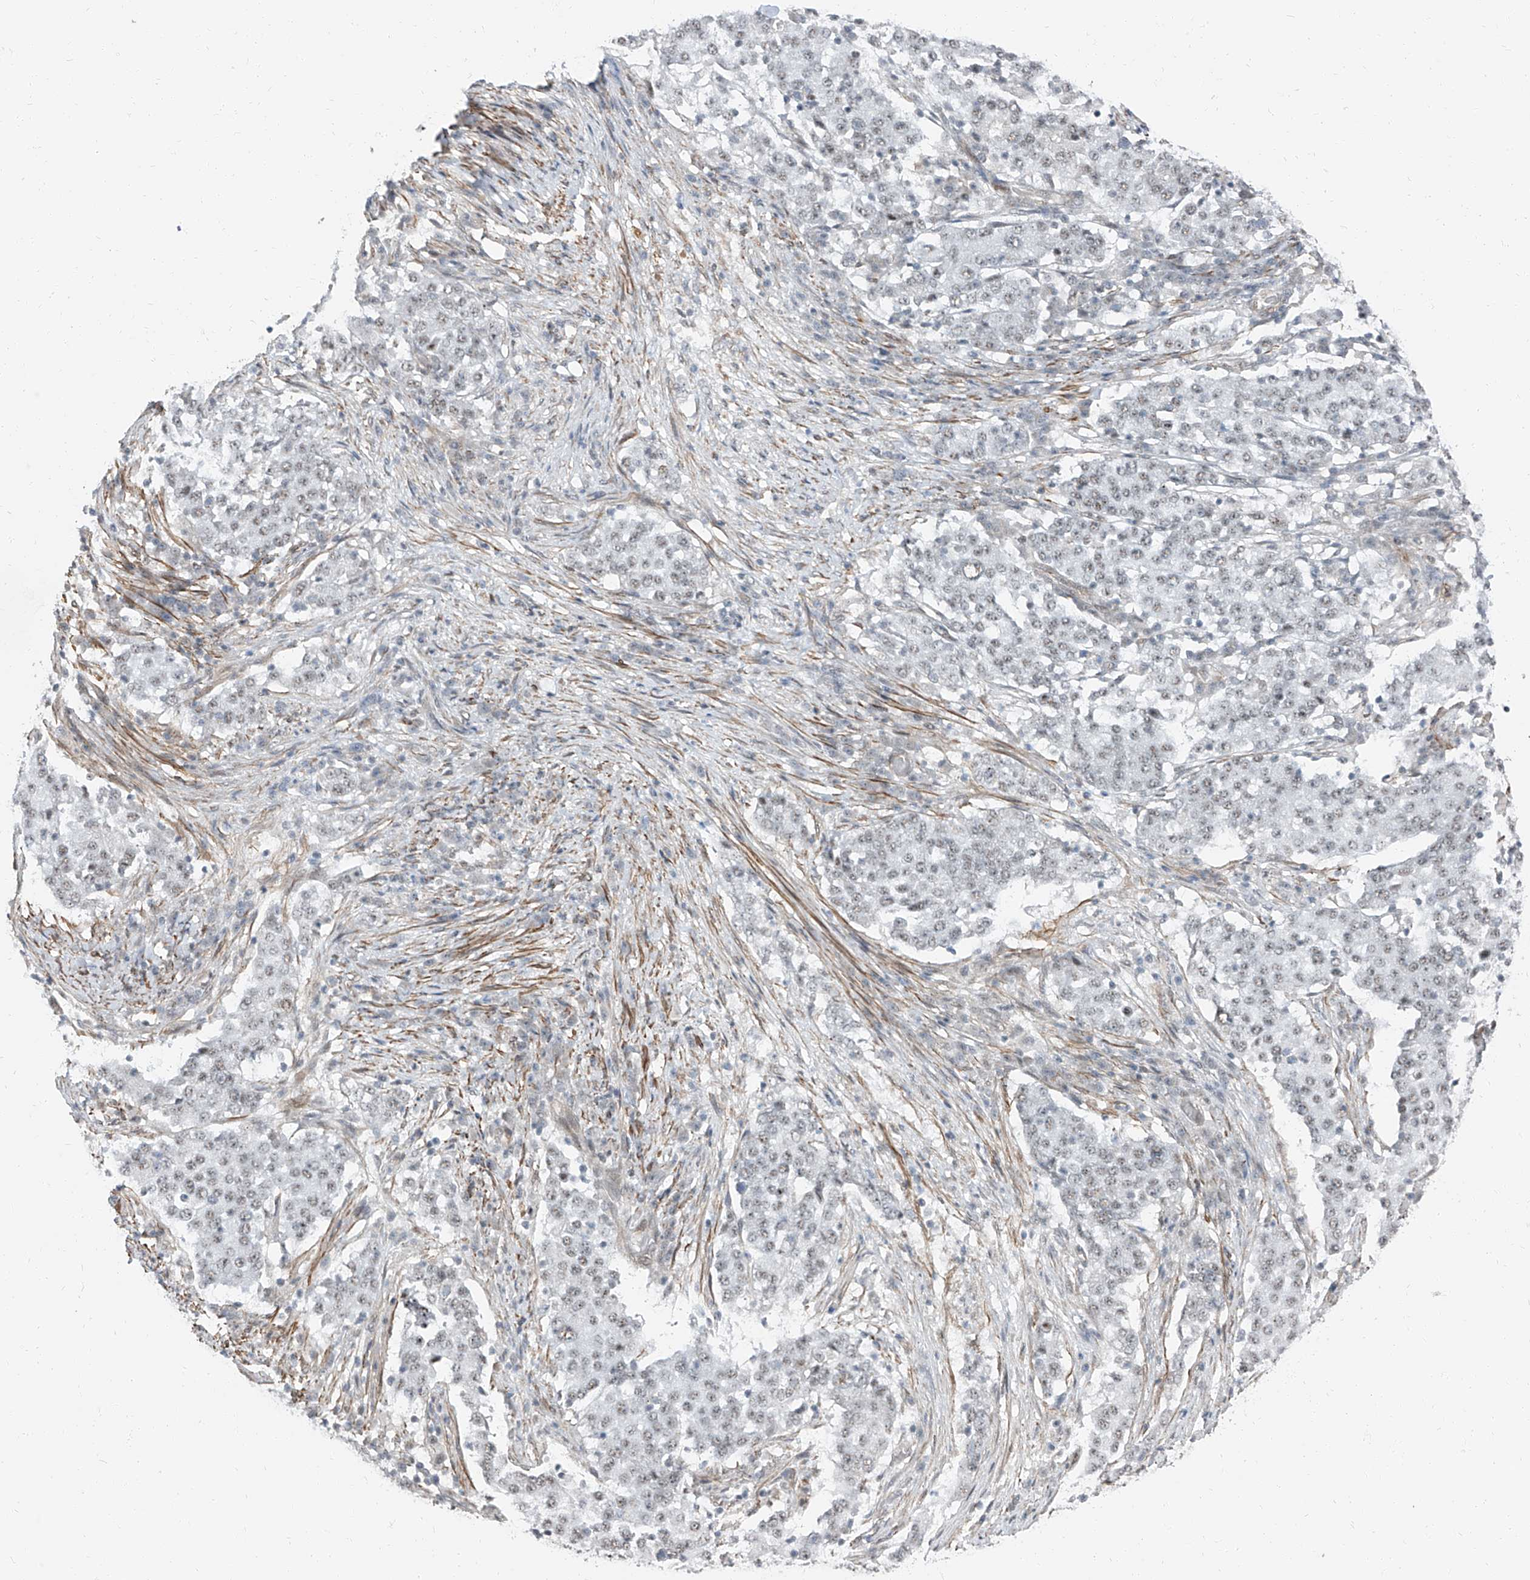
{"staining": {"intensity": "weak", "quantity": "<25%", "location": "nuclear"}, "tissue": "stomach cancer", "cell_type": "Tumor cells", "image_type": "cancer", "snomed": [{"axis": "morphology", "description": "Adenocarcinoma, NOS"}, {"axis": "topography", "description": "Stomach"}], "caption": "A high-resolution image shows IHC staining of adenocarcinoma (stomach), which displays no significant positivity in tumor cells. (Stains: DAB (3,3'-diaminobenzidine) immunohistochemistry with hematoxylin counter stain, Microscopy: brightfield microscopy at high magnification).", "gene": "TXLNB", "patient": {"sex": "male", "age": 59}}